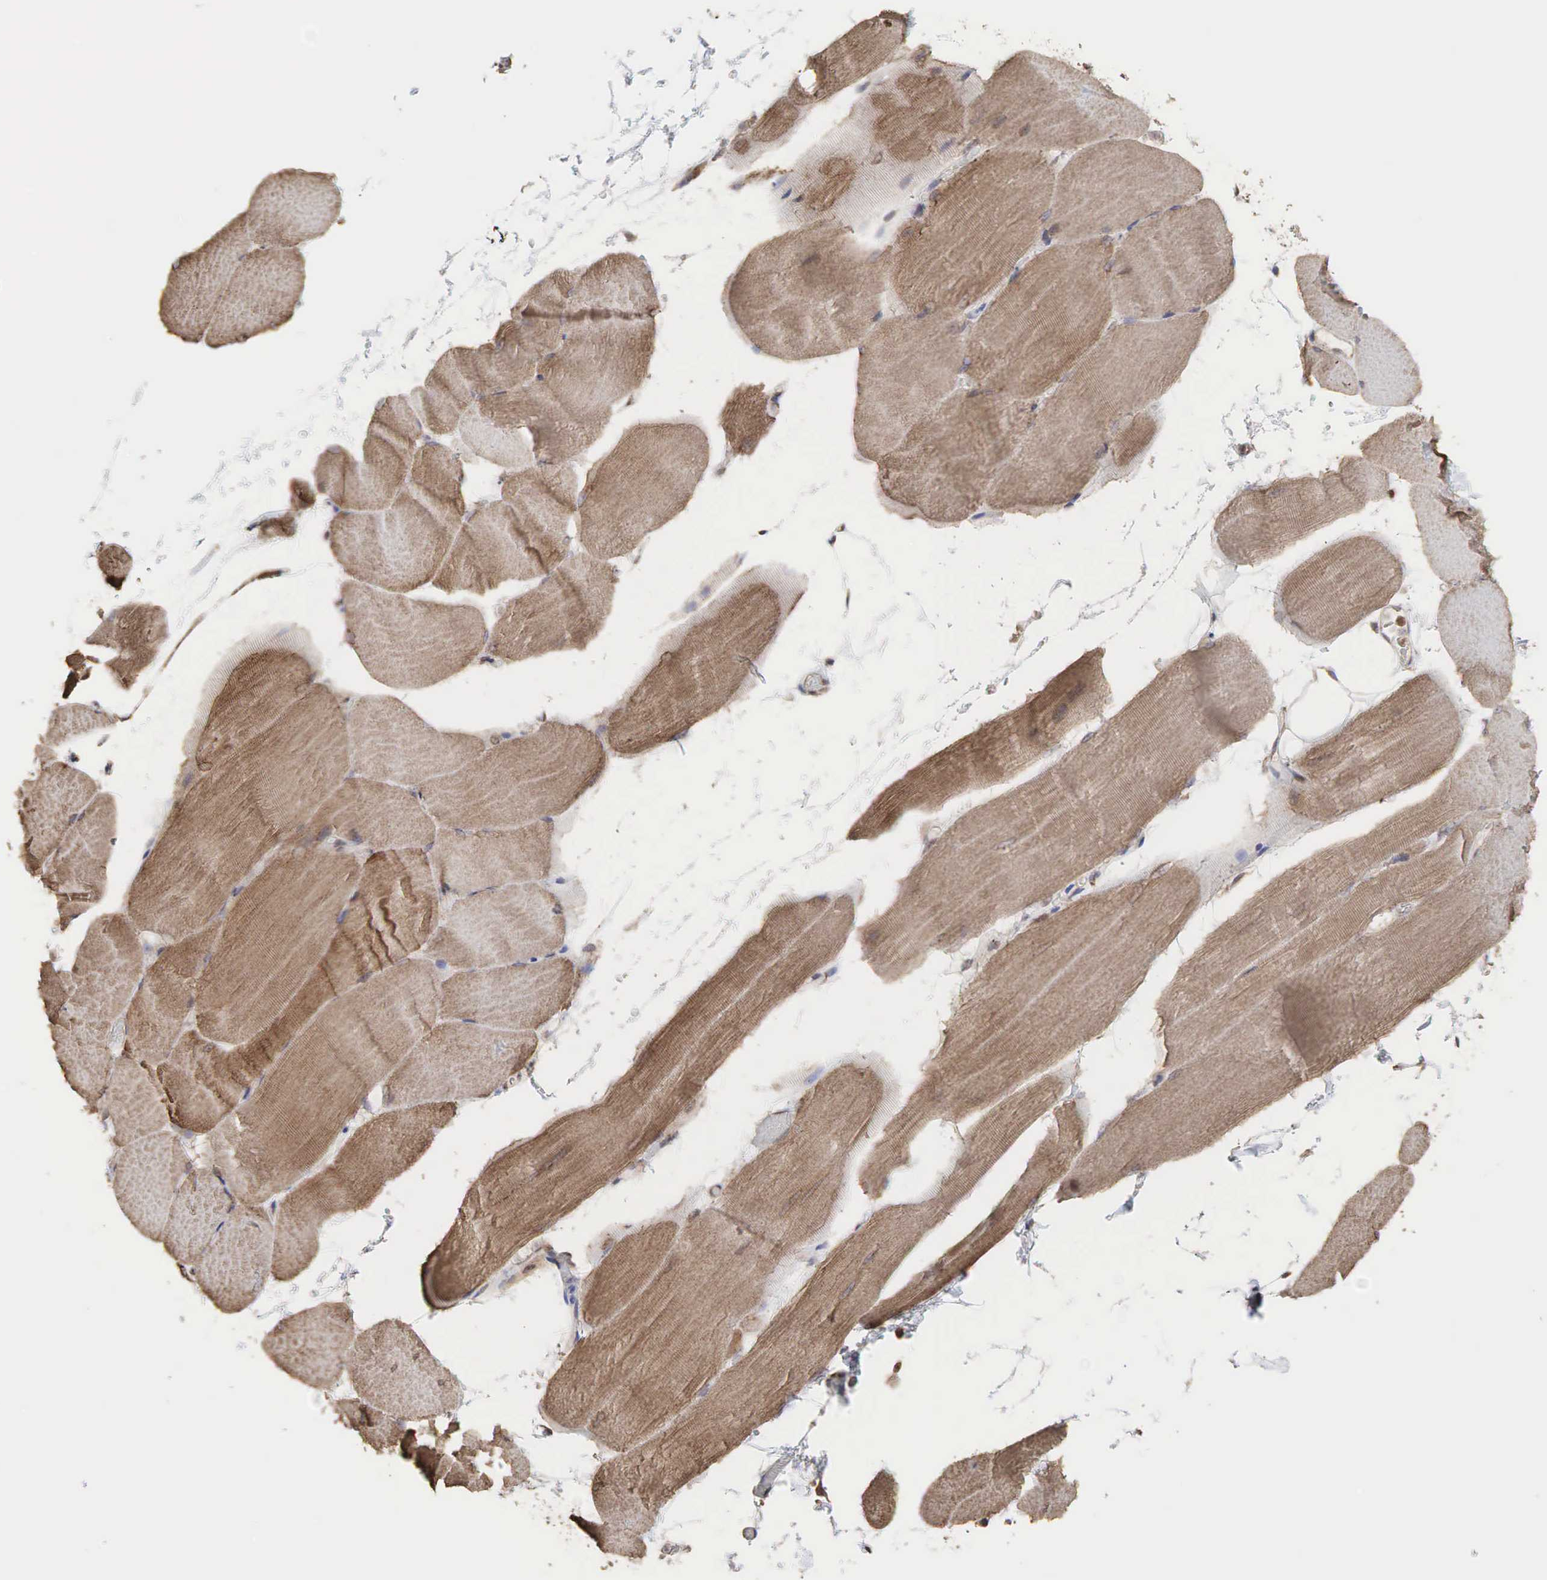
{"staining": {"intensity": "moderate", "quantity": ">75%", "location": "cytoplasmic/membranous"}, "tissue": "skeletal muscle", "cell_type": "Myocytes", "image_type": "normal", "snomed": [{"axis": "morphology", "description": "Normal tissue, NOS"}, {"axis": "topography", "description": "Skeletal muscle"}, {"axis": "topography", "description": "Parathyroid gland"}], "caption": "A micrograph showing moderate cytoplasmic/membranous positivity in approximately >75% of myocytes in normal skeletal muscle, as visualized by brown immunohistochemical staining.", "gene": "PABPC5", "patient": {"sex": "female", "age": 37}}